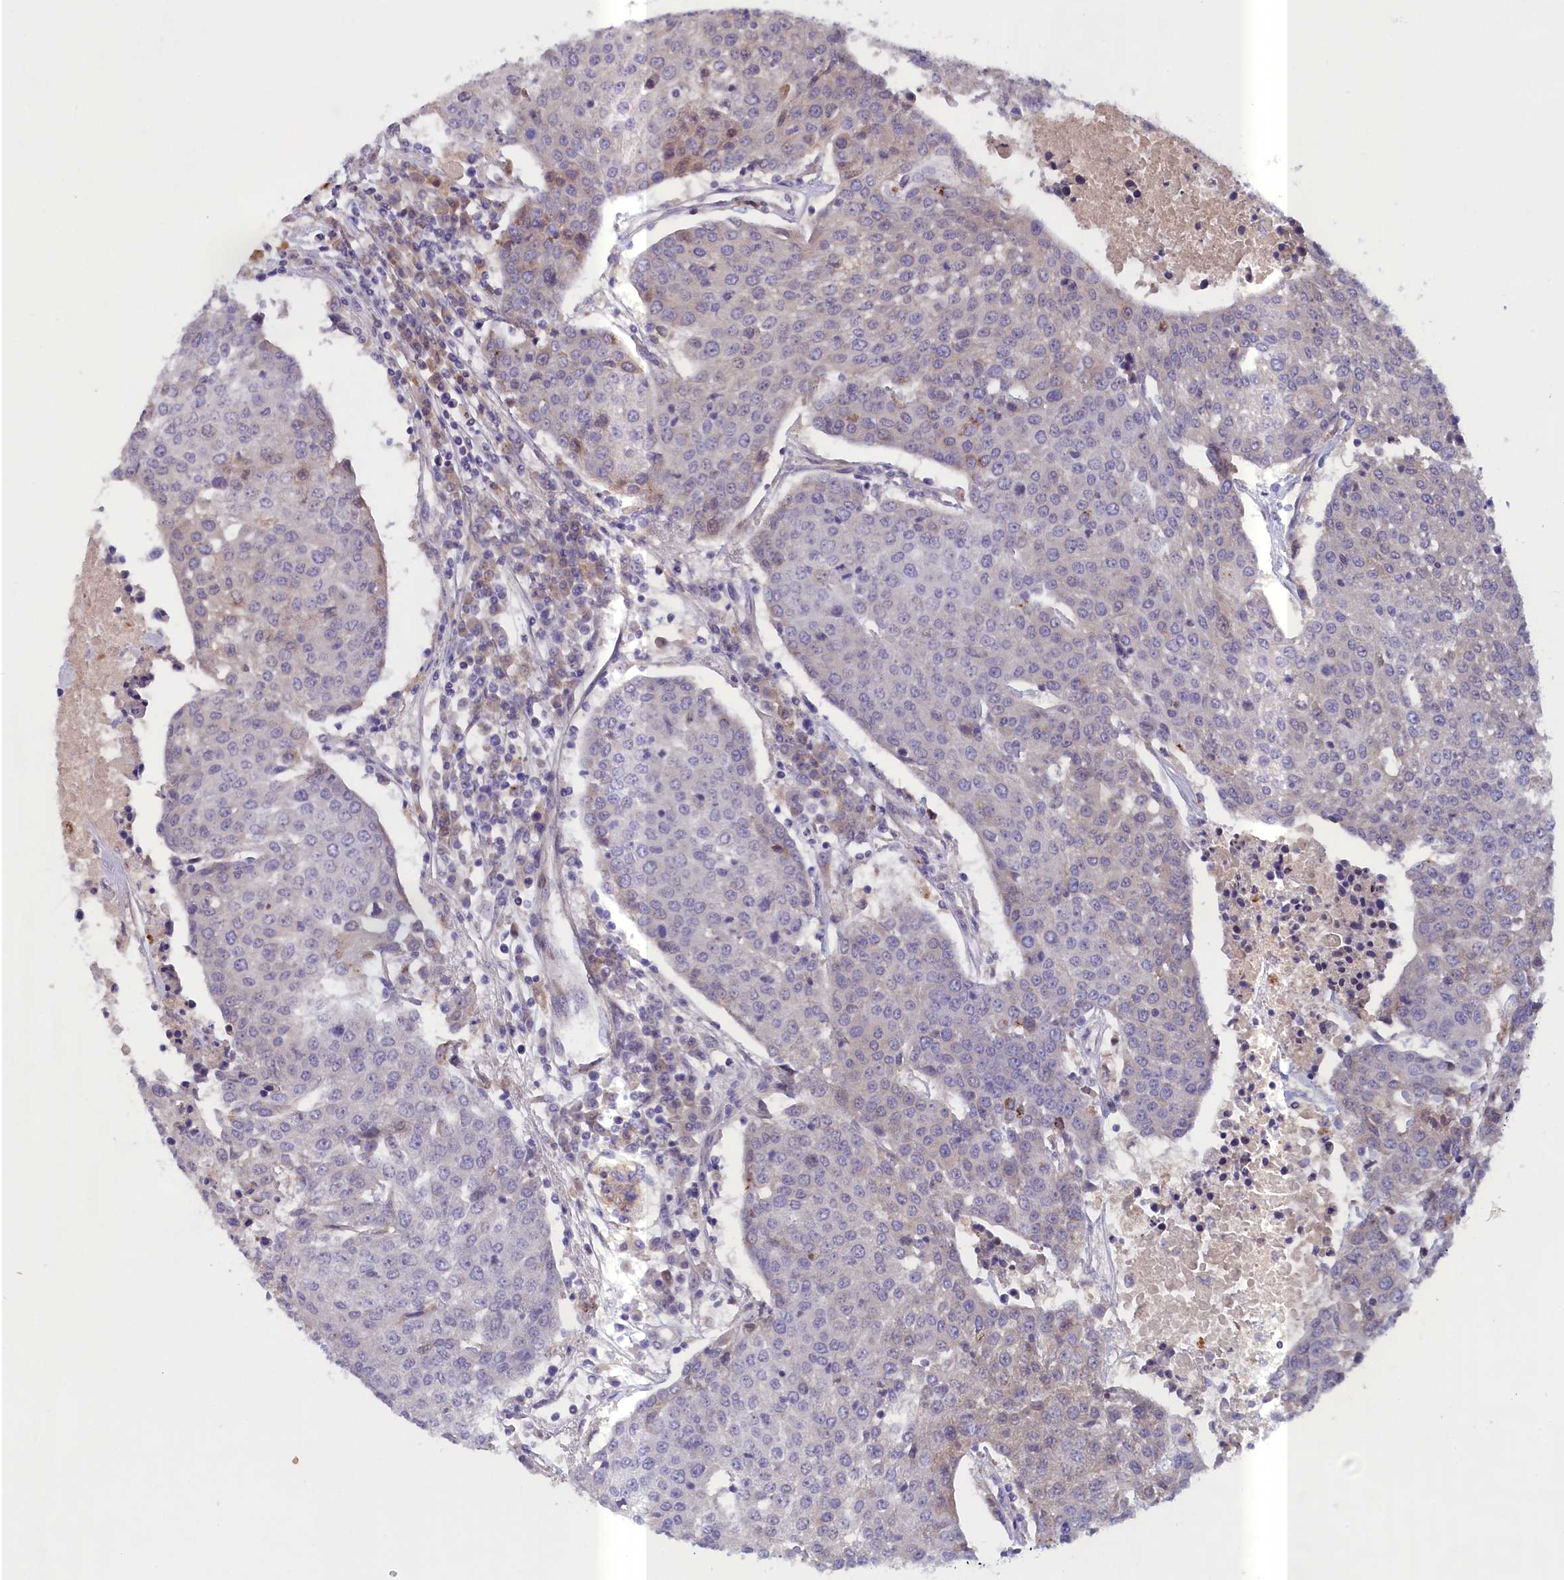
{"staining": {"intensity": "negative", "quantity": "none", "location": "none"}, "tissue": "urothelial cancer", "cell_type": "Tumor cells", "image_type": "cancer", "snomed": [{"axis": "morphology", "description": "Urothelial carcinoma, High grade"}, {"axis": "topography", "description": "Urinary bladder"}], "caption": "An immunohistochemistry micrograph of urothelial cancer is shown. There is no staining in tumor cells of urothelial cancer.", "gene": "IGFALS", "patient": {"sex": "female", "age": 85}}